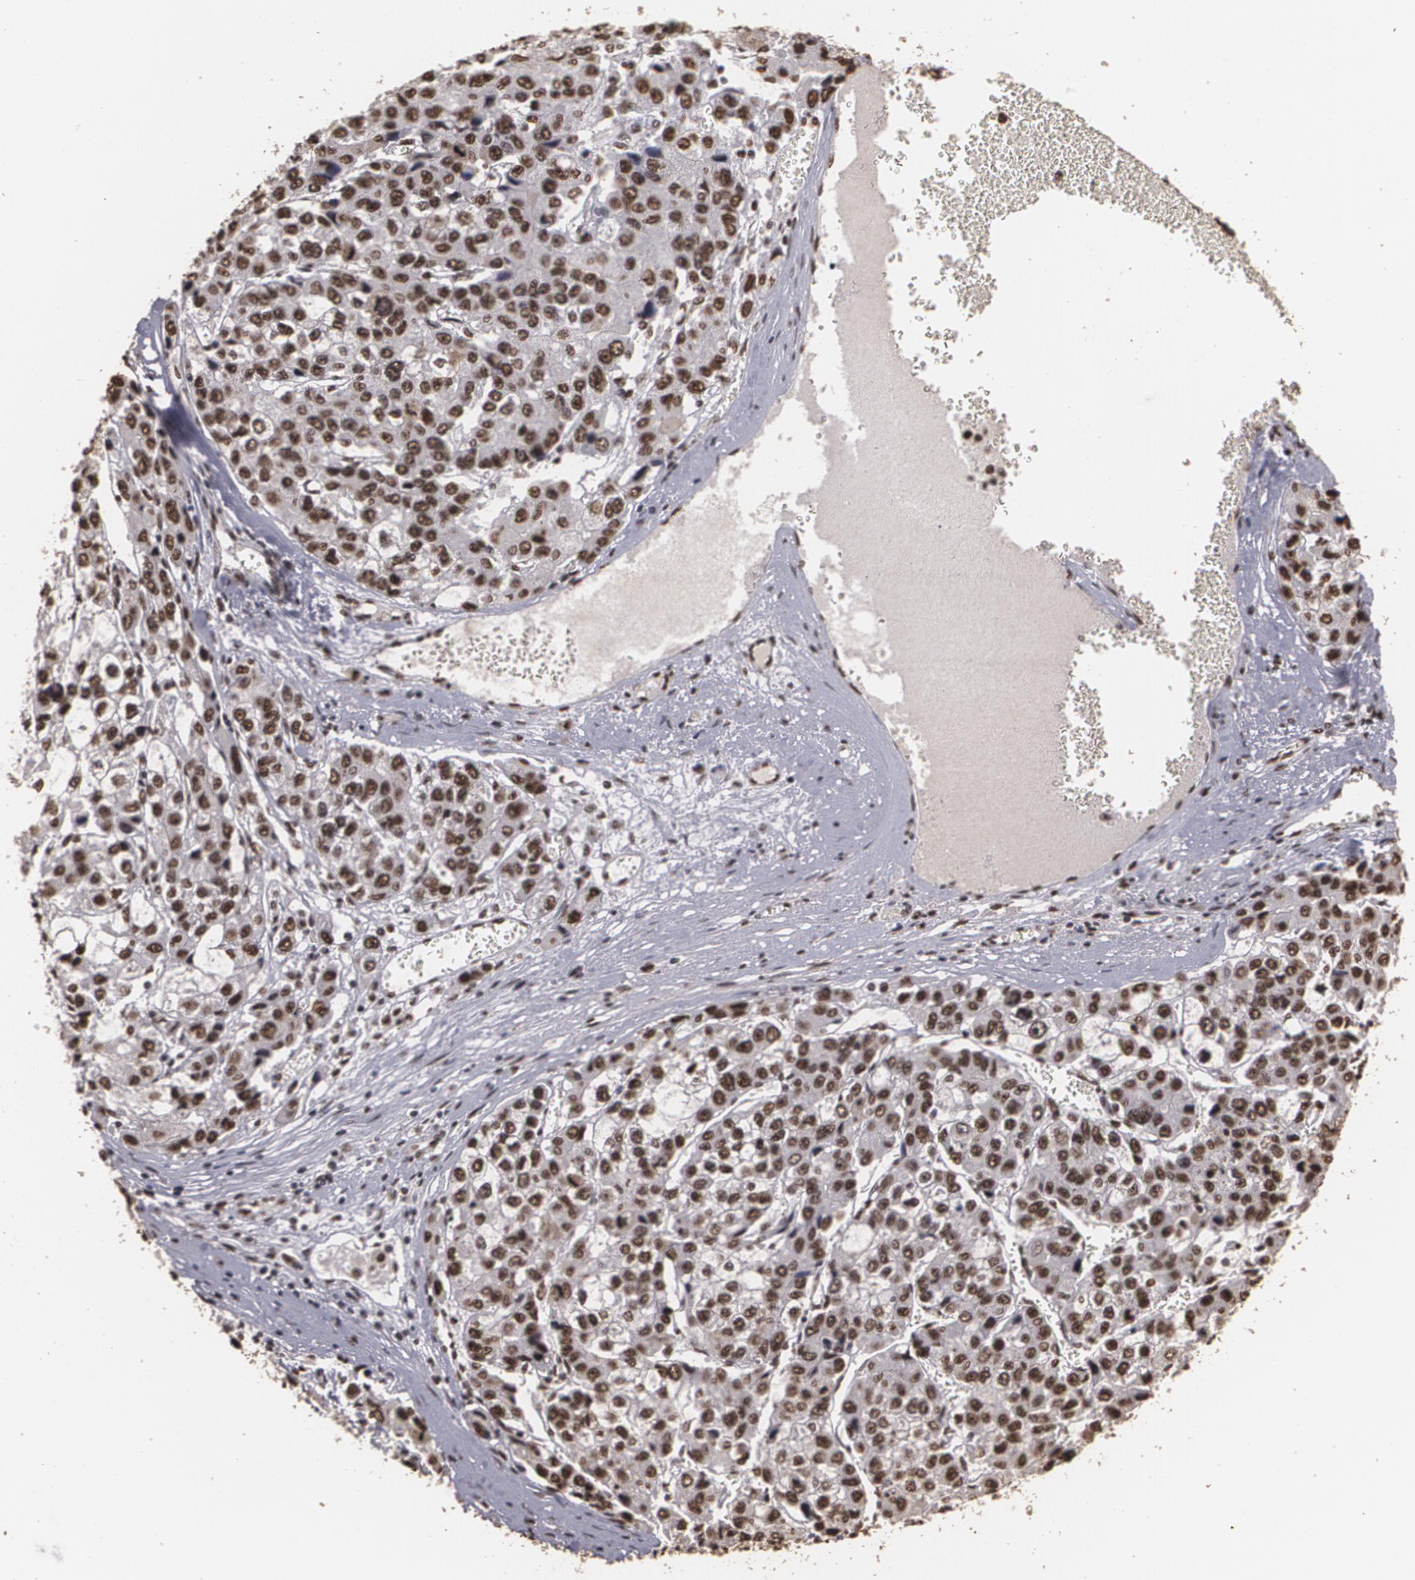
{"staining": {"intensity": "strong", "quantity": ">75%", "location": "cytoplasmic/membranous,nuclear"}, "tissue": "liver cancer", "cell_type": "Tumor cells", "image_type": "cancer", "snomed": [{"axis": "morphology", "description": "Carcinoma, Hepatocellular, NOS"}, {"axis": "topography", "description": "Liver"}], "caption": "A micrograph of liver cancer stained for a protein exhibits strong cytoplasmic/membranous and nuclear brown staining in tumor cells. Nuclei are stained in blue.", "gene": "RCOR1", "patient": {"sex": "female", "age": 66}}